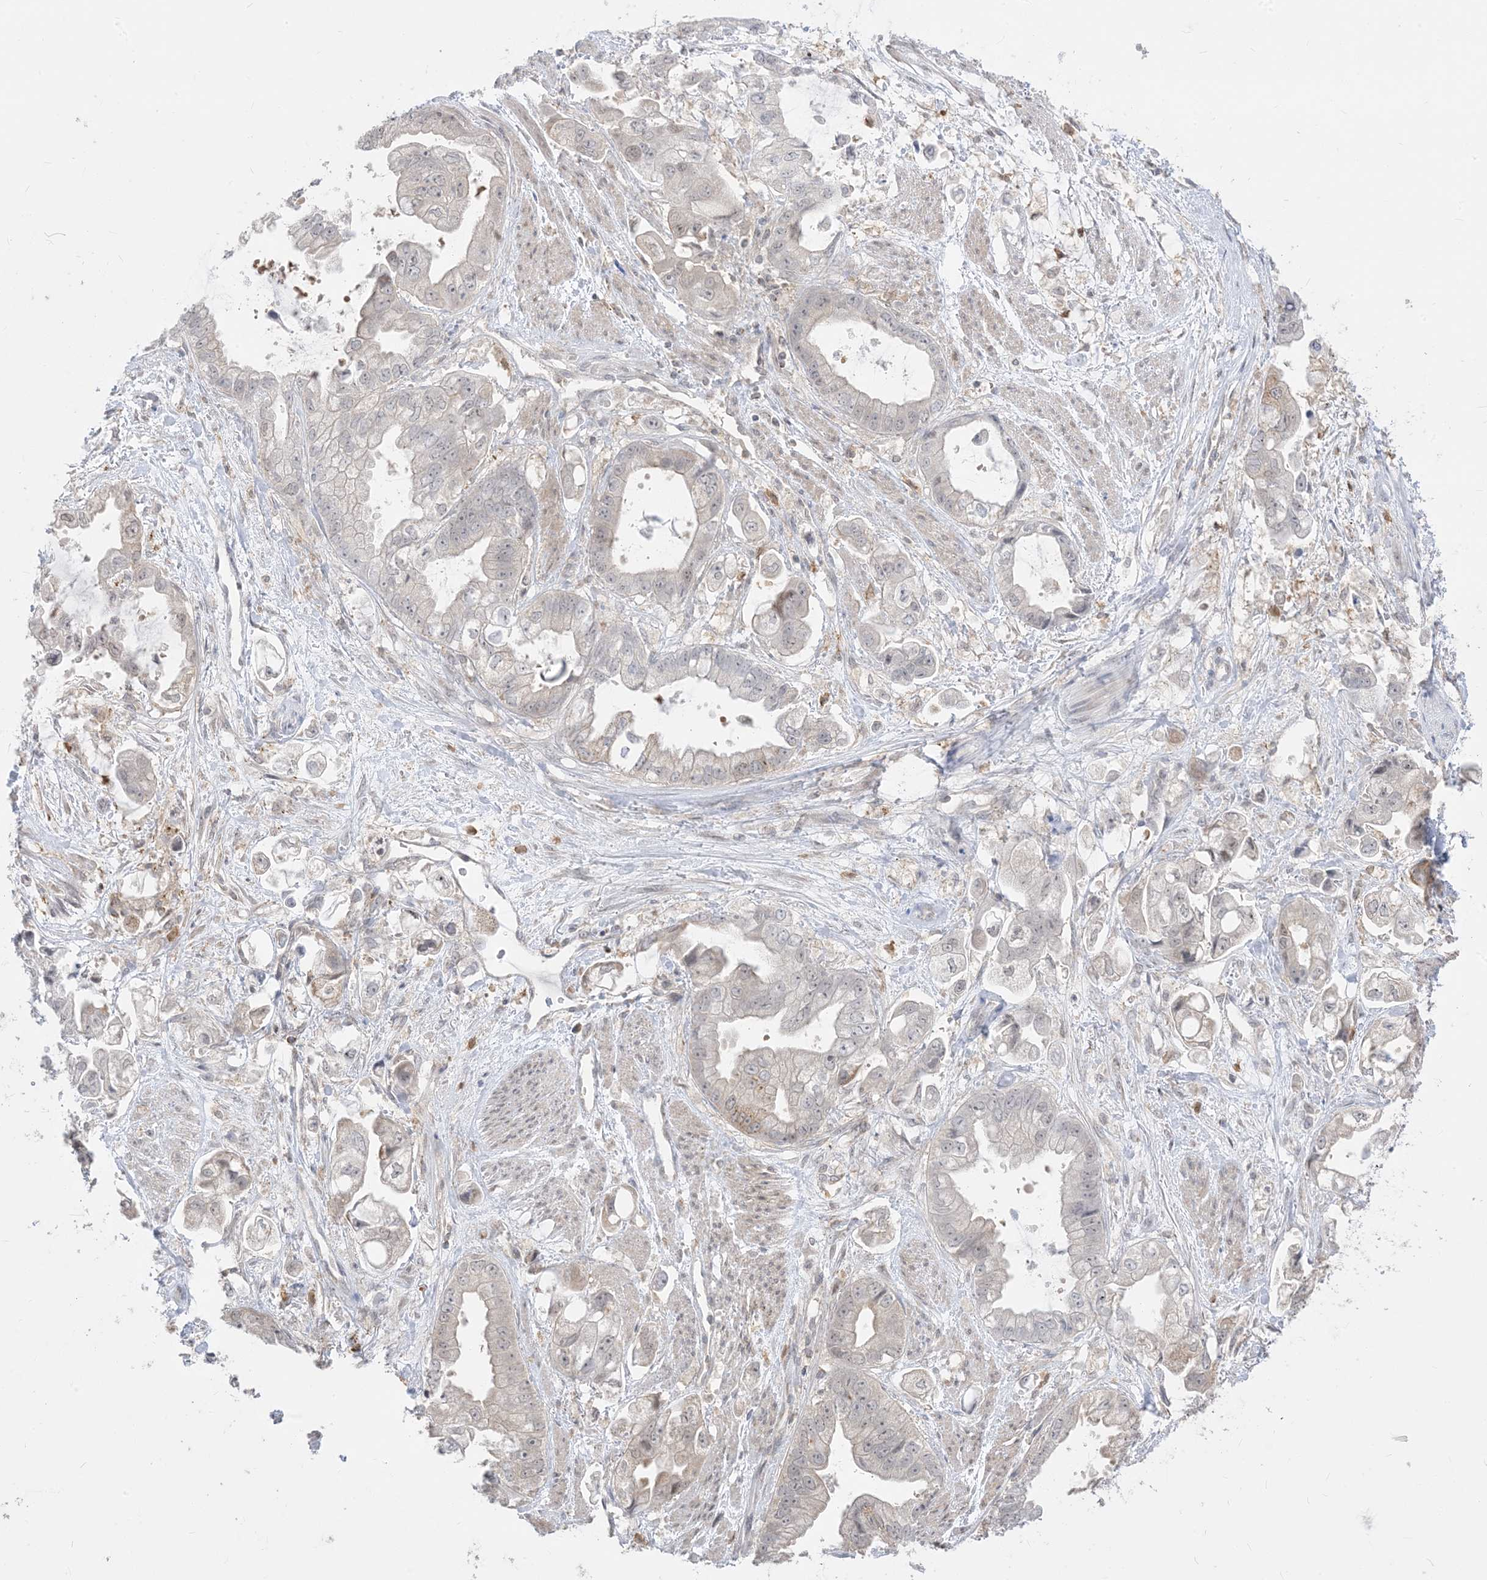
{"staining": {"intensity": "weak", "quantity": "25%-75%", "location": "cytoplasmic/membranous"}, "tissue": "stomach cancer", "cell_type": "Tumor cells", "image_type": "cancer", "snomed": [{"axis": "morphology", "description": "Adenocarcinoma, NOS"}, {"axis": "topography", "description": "Stomach"}], "caption": "Stomach cancer (adenocarcinoma) stained for a protein (brown) exhibits weak cytoplasmic/membranous positive positivity in about 25%-75% of tumor cells.", "gene": "KANSL3", "patient": {"sex": "male", "age": 62}}